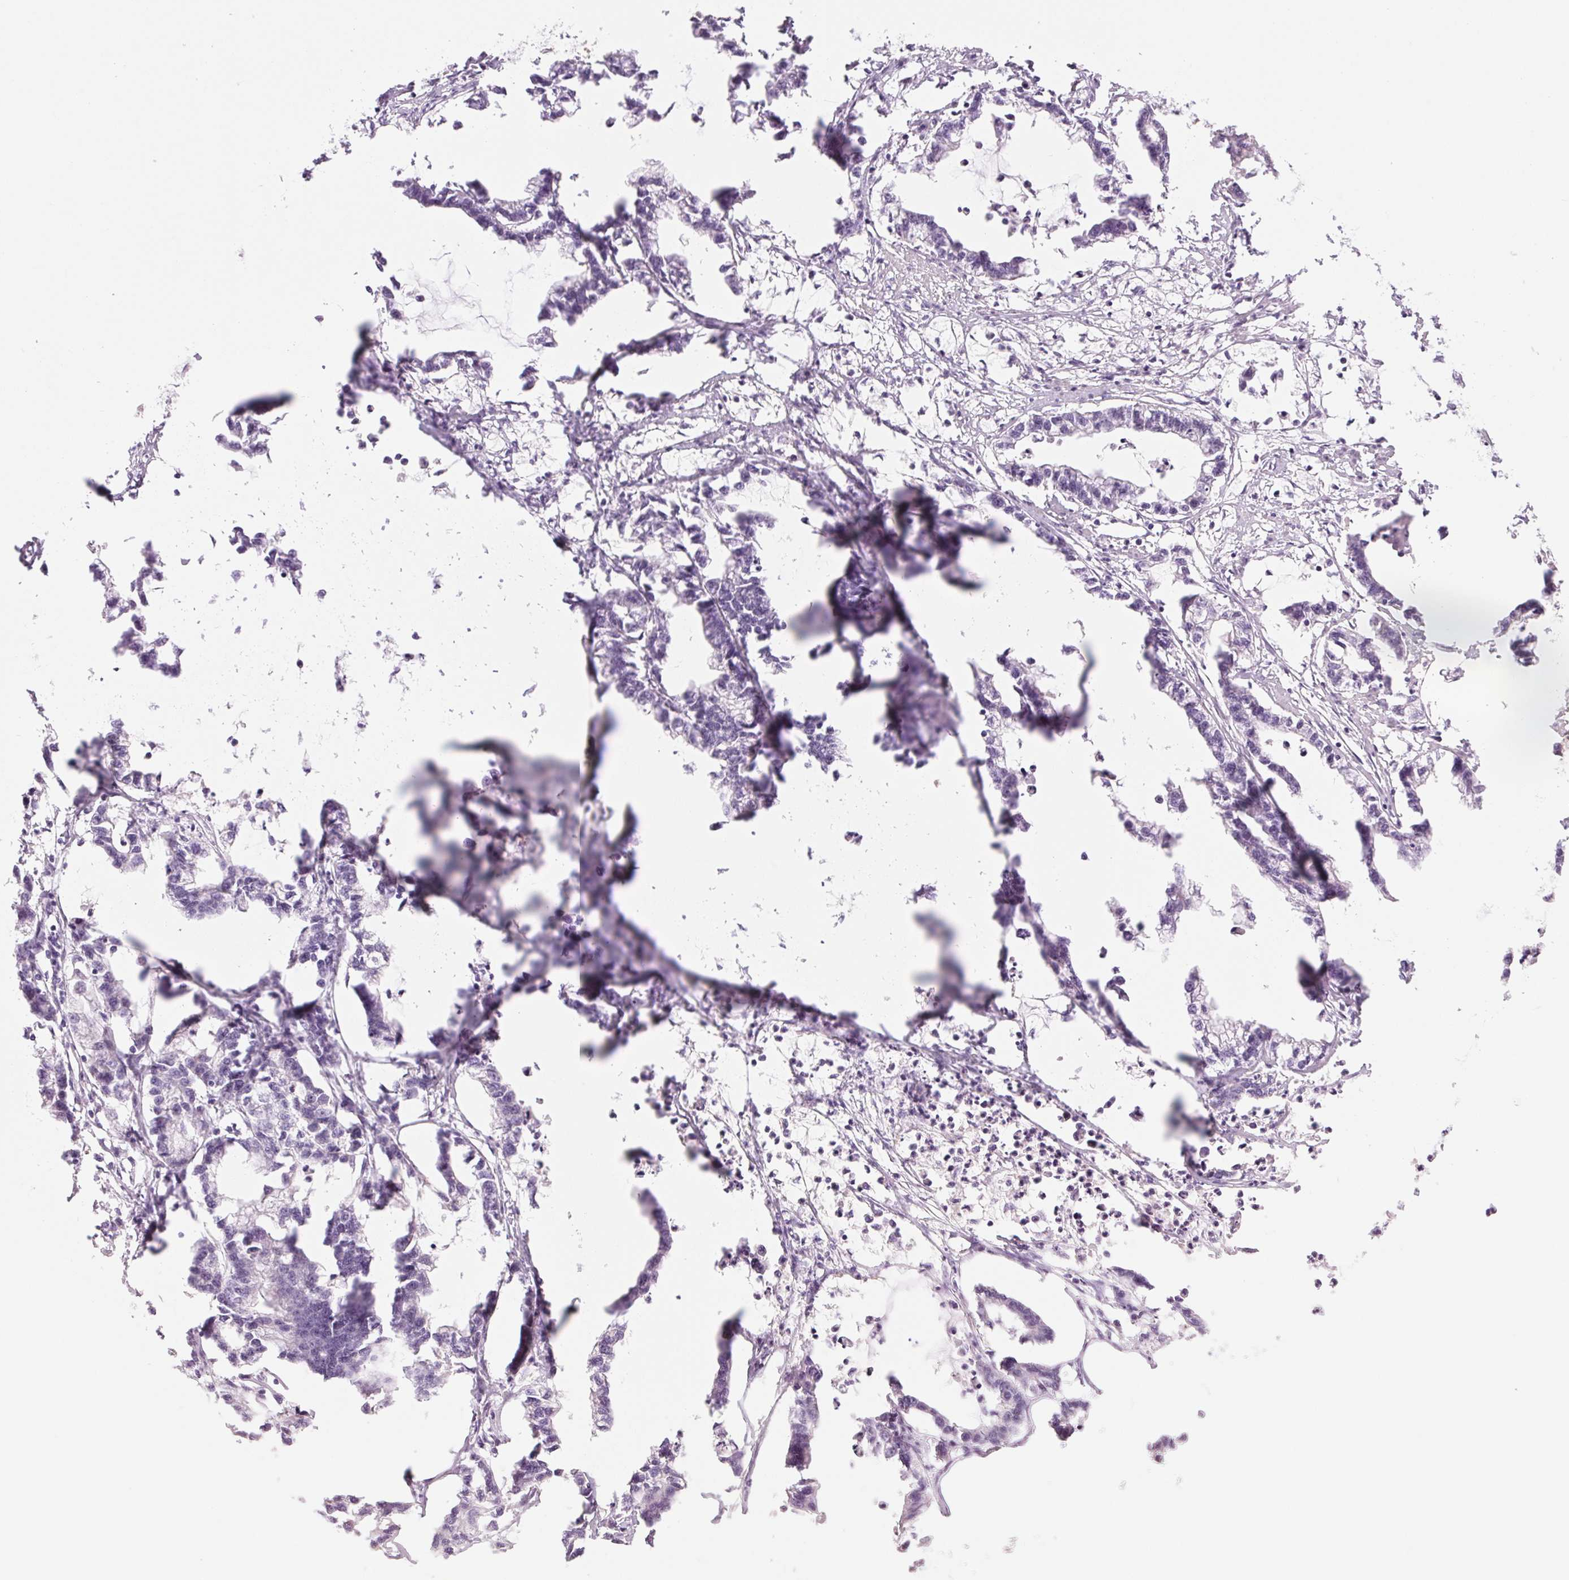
{"staining": {"intensity": "negative", "quantity": "none", "location": "none"}, "tissue": "stomach cancer", "cell_type": "Tumor cells", "image_type": "cancer", "snomed": [{"axis": "morphology", "description": "Adenocarcinoma, NOS"}, {"axis": "topography", "description": "Stomach"}], "caption": "IHC histopathology image of adenocarcinoma (stomach) stained for a protein (brown), which reveals no expression in tumor cells.", "gene": "IFIT1B", "patient": {"sex": "male", "age": 83}}